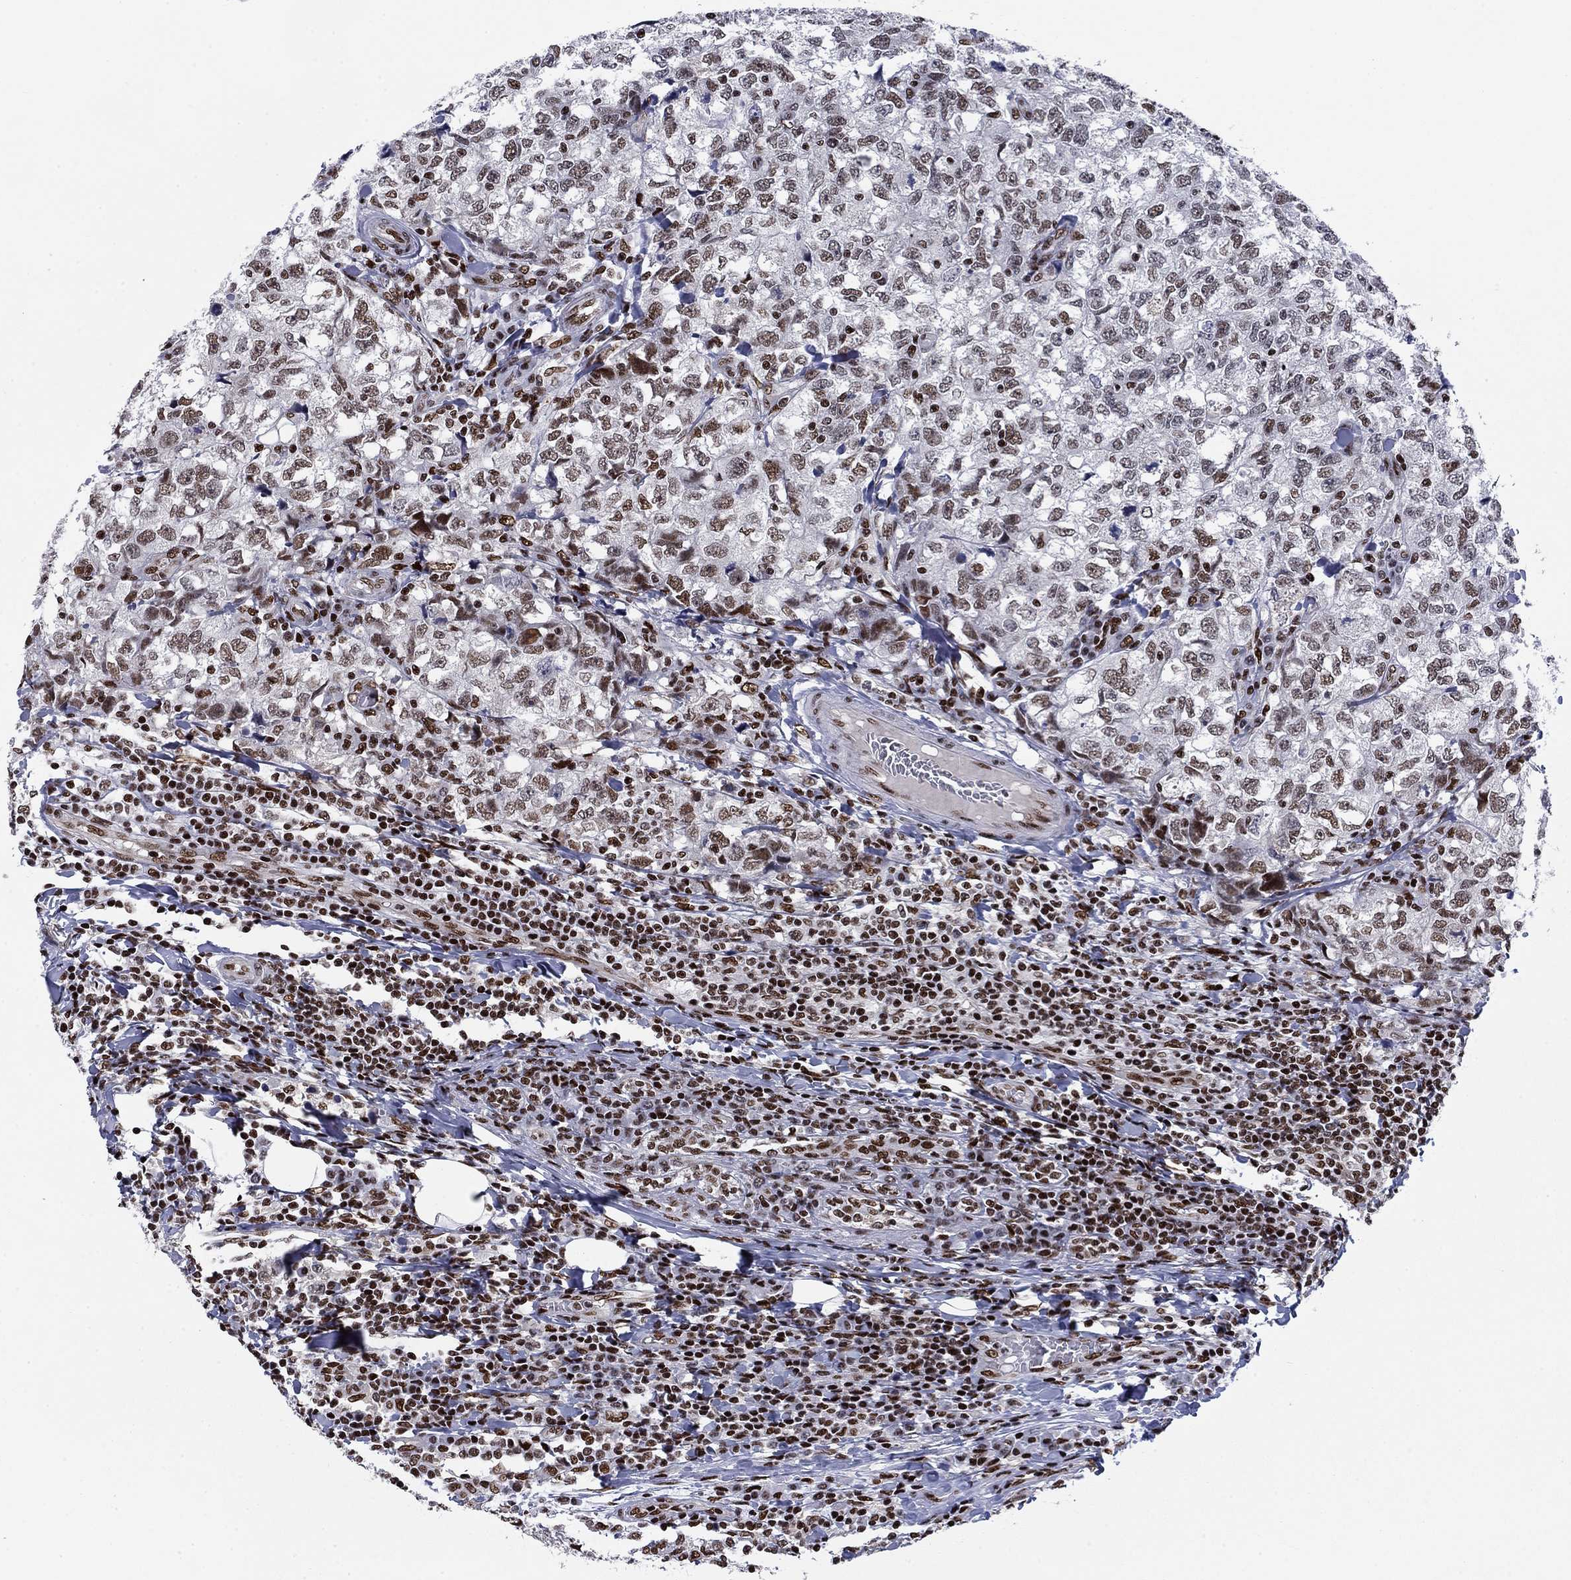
{"staining": {"intensity": "moderate", "quantity": "<25%", "location": "nuclear"}, "tissue": "breast cancer", "cell_type": "Tumor cells", "image_type": "cancer", "snomed": [{"axis": "morphology", "description": "Duct carcinoma"}, {"axis": "topography", "description": "Breast"}], "caption": "Immunohistochemistry (IHC) histopathology image of breast cancer stained for a protein (brown), which reveals low levels of moderate nuclear staining in approximately <25% of tumor cells.", "gene": "RPRD1B", "patient": {"sex": "female", "age": 30}}